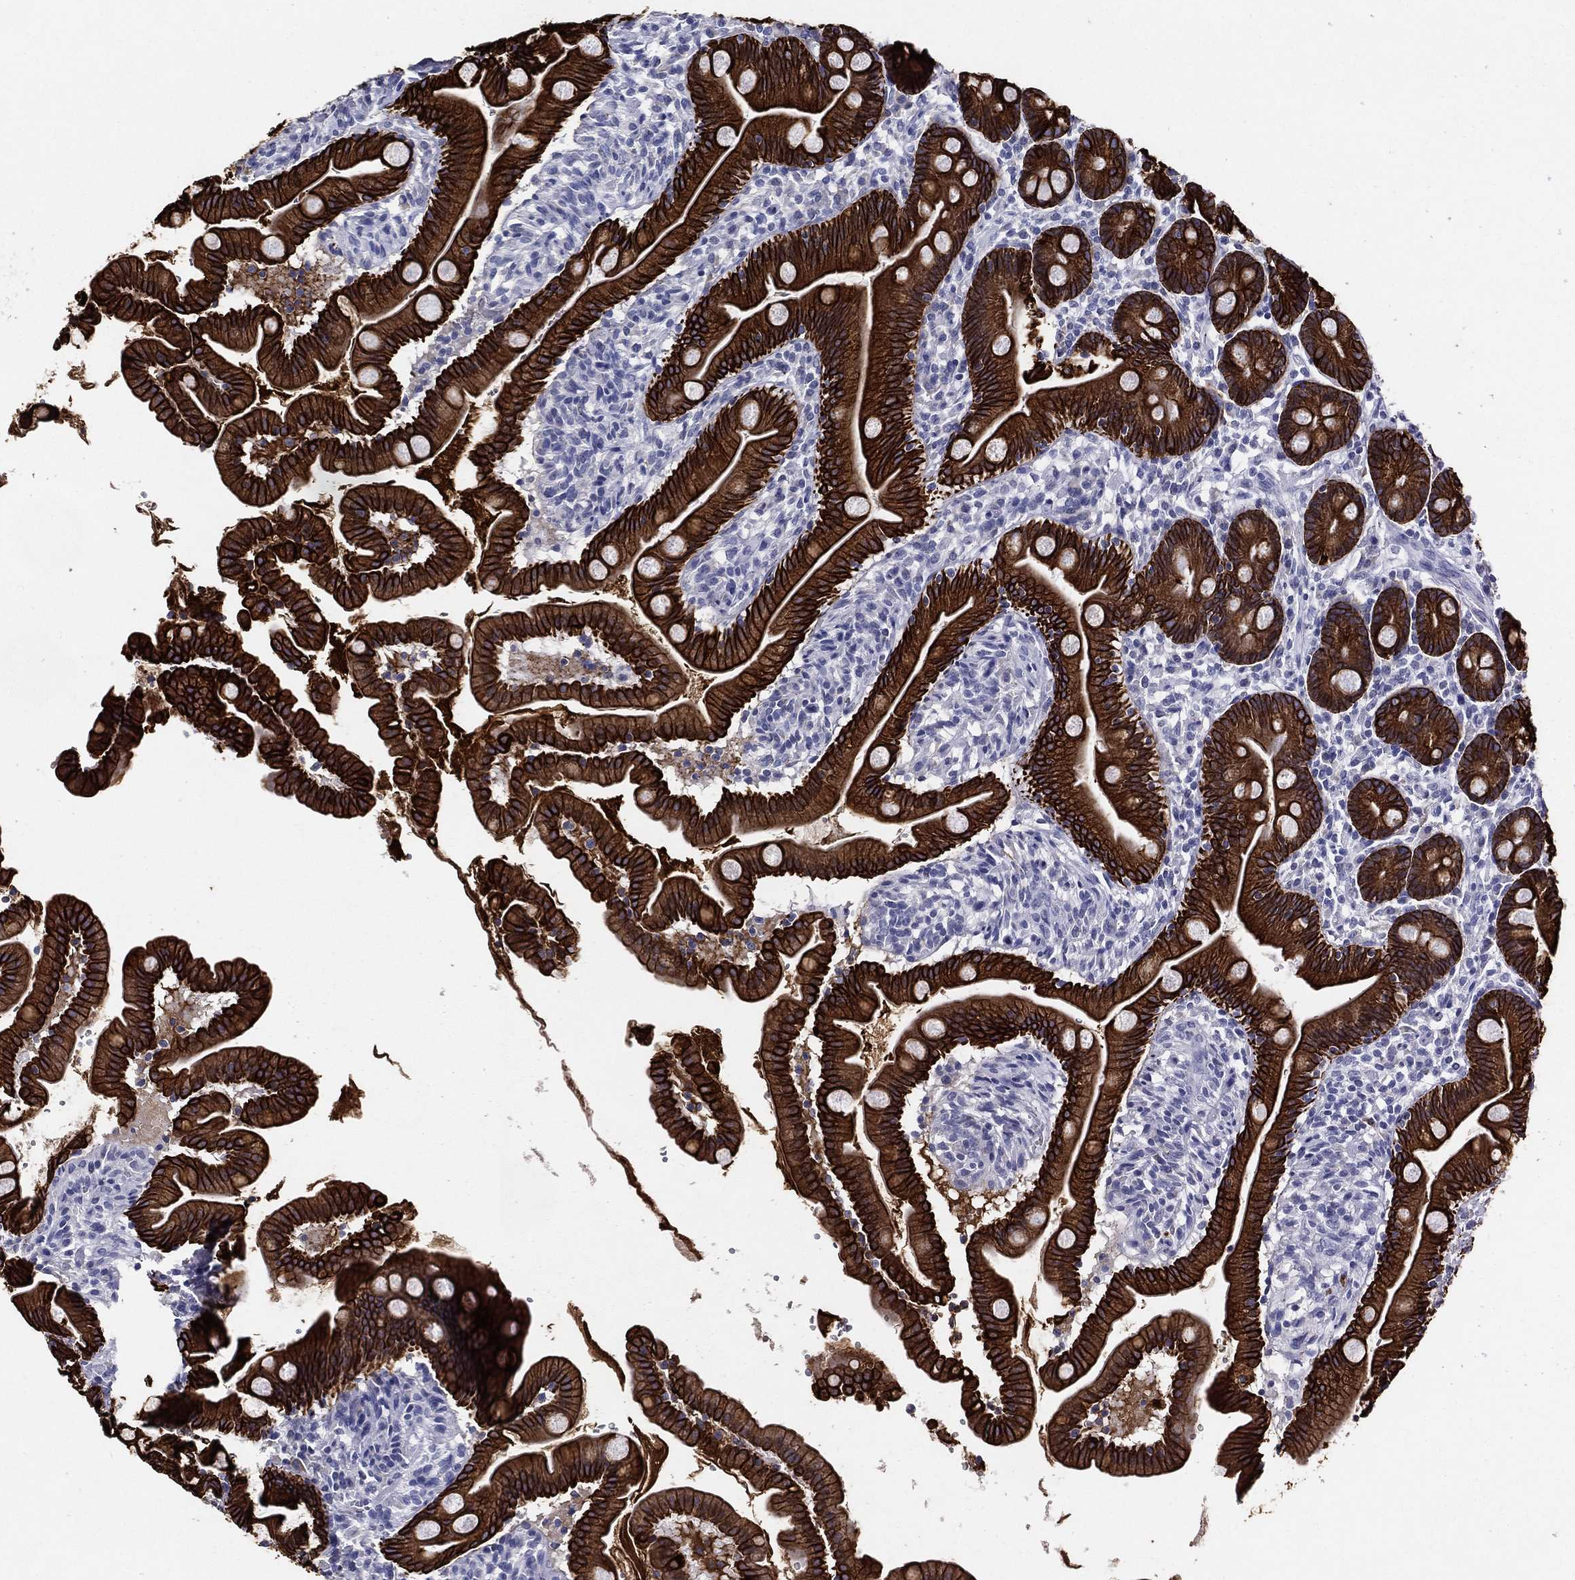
{"staining": {"intensity": "strong", "quantity": ">75%", "location": "cytoplasmic/membranous"}, "tissue": "small intestine", "cell_type": "Glandular cells", "image_type": "normal", "snomed": [{"axis": "morphology", "description": "Normal tissue, NOS"}, {"axis": "topography", "description": "Small intestine"}], "caption": "Strong cytoplasmic/membranous positivity is present in about >75% of glandular cells in normal small intestine. The staining is performed using DAB brown chromogen to label protein expression. The nuclei are counter-stained blue using hematoxylin.", "gene": "KRT7", "patient": {"sex": "female", "age": 44}}